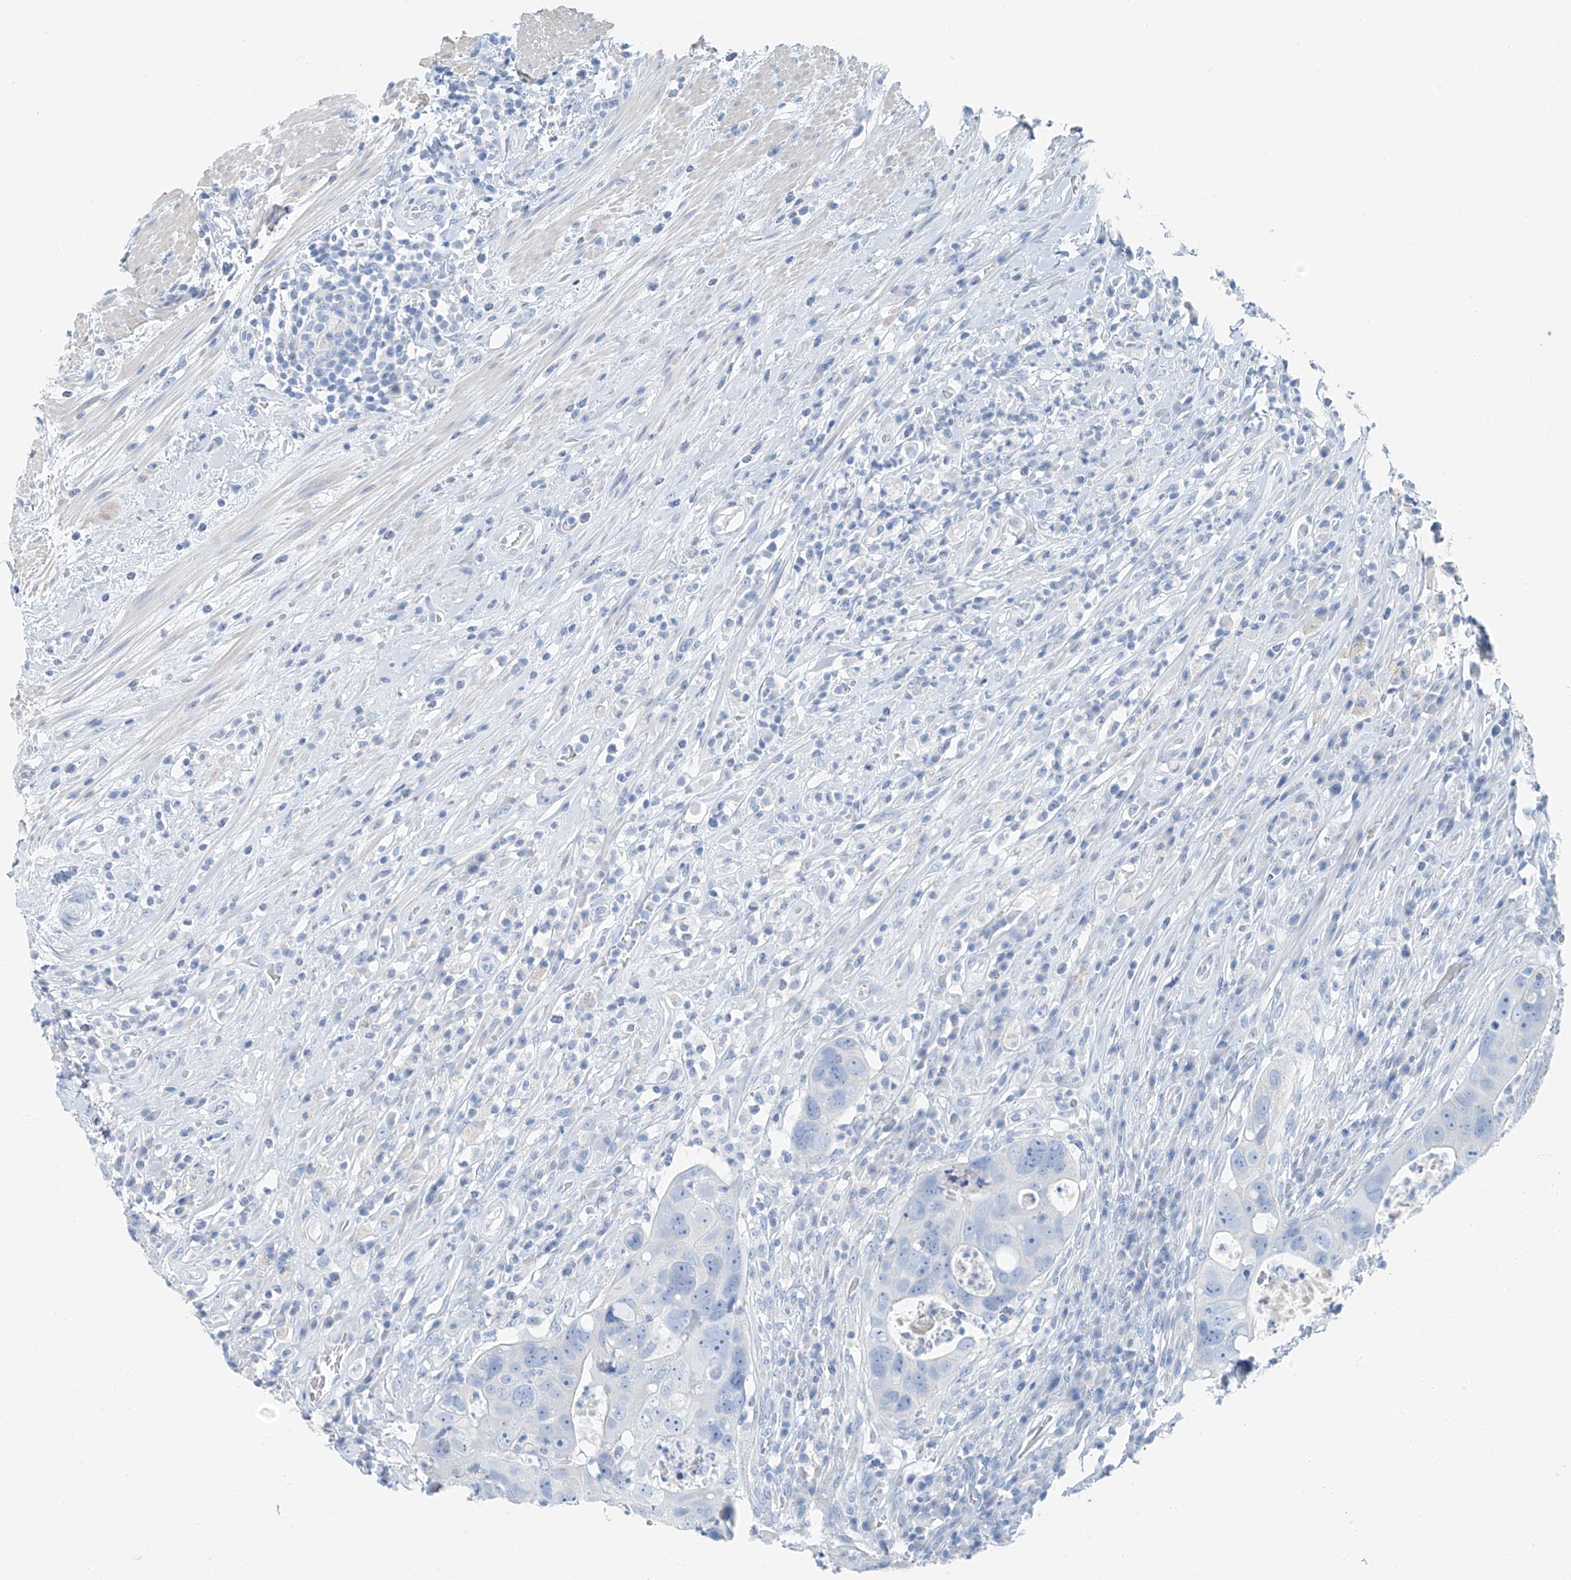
{"staining": {"intensity": "negative", "quantity": "none", "location": "none"}, "tissue": "colorectal cancer", "cell_type": "Tumor cells", "image_type": "cancer", "snomed": [{"axis": "morphology", "description": "Adenocarcinoma, NOS"}, {"axis": "topography", "description": "Rectum"}], "caption": "This is an immunohistochemistry (IHC) image of human colorectal cancer. There is no expression in tumor cells.", "gene": "C1orf87", "patient": {"sex": "male", "age": 59}}